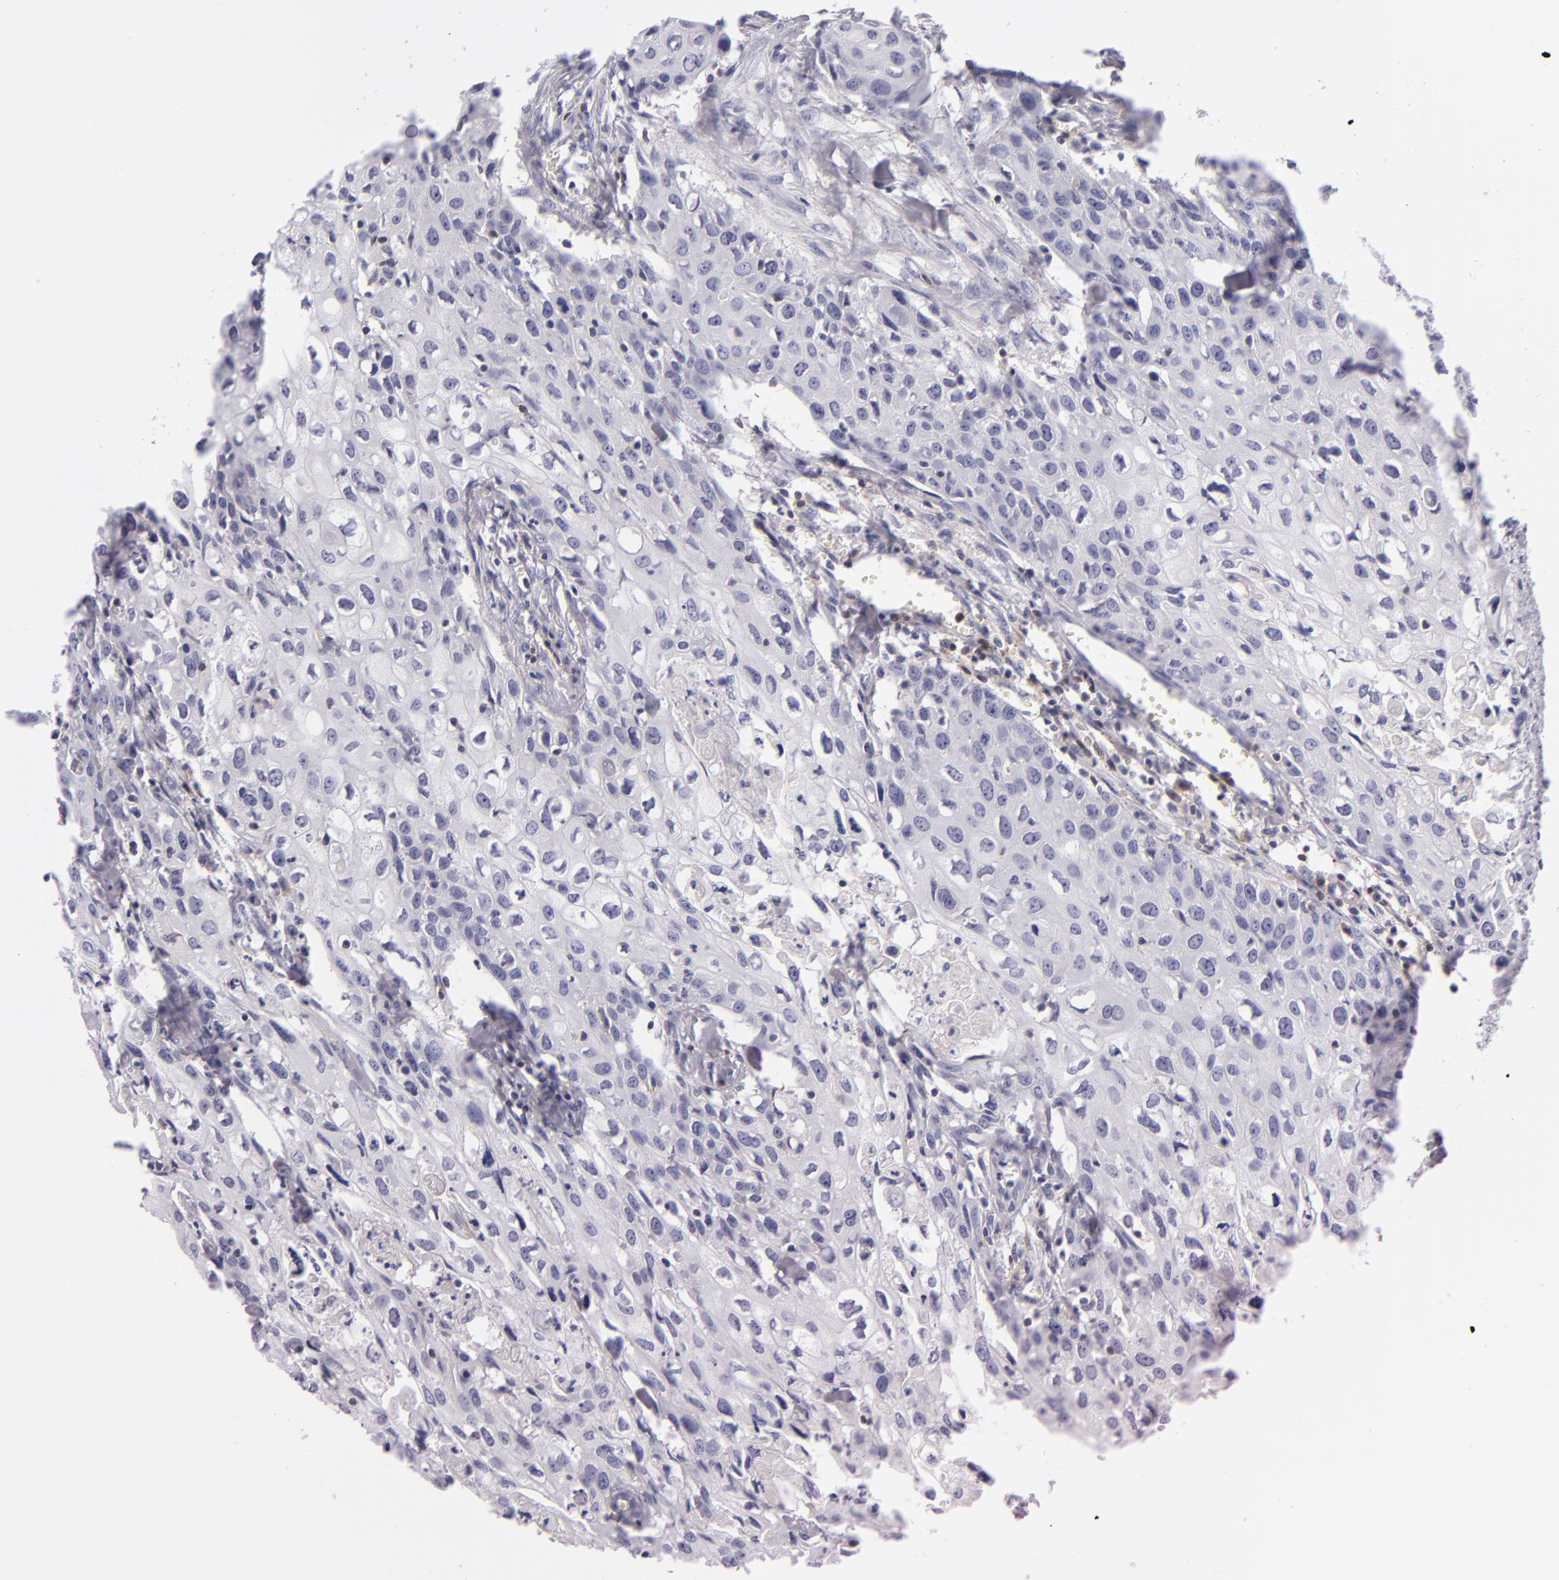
{"staining": {"intensity": "negative", "quantity": "none", "location": "none"}, "tissue": "urothelial cancer", "cell_type": "Tumor cells", "image_type": "cancer", "snomed": [{"axis": "morphology", "description": "Urothelial carcinoma, High grade"}, {"axis": "topography", "description": "Urinary bladder"}], "caption": "Tumor cells are negative for brown protein staining in high-grade urothelial carcinoma. (DAB IHC visualized using brightfield microscopy, high magnification).", "gene": "CD48", "patient": {"sex": "male", "age": 54}}